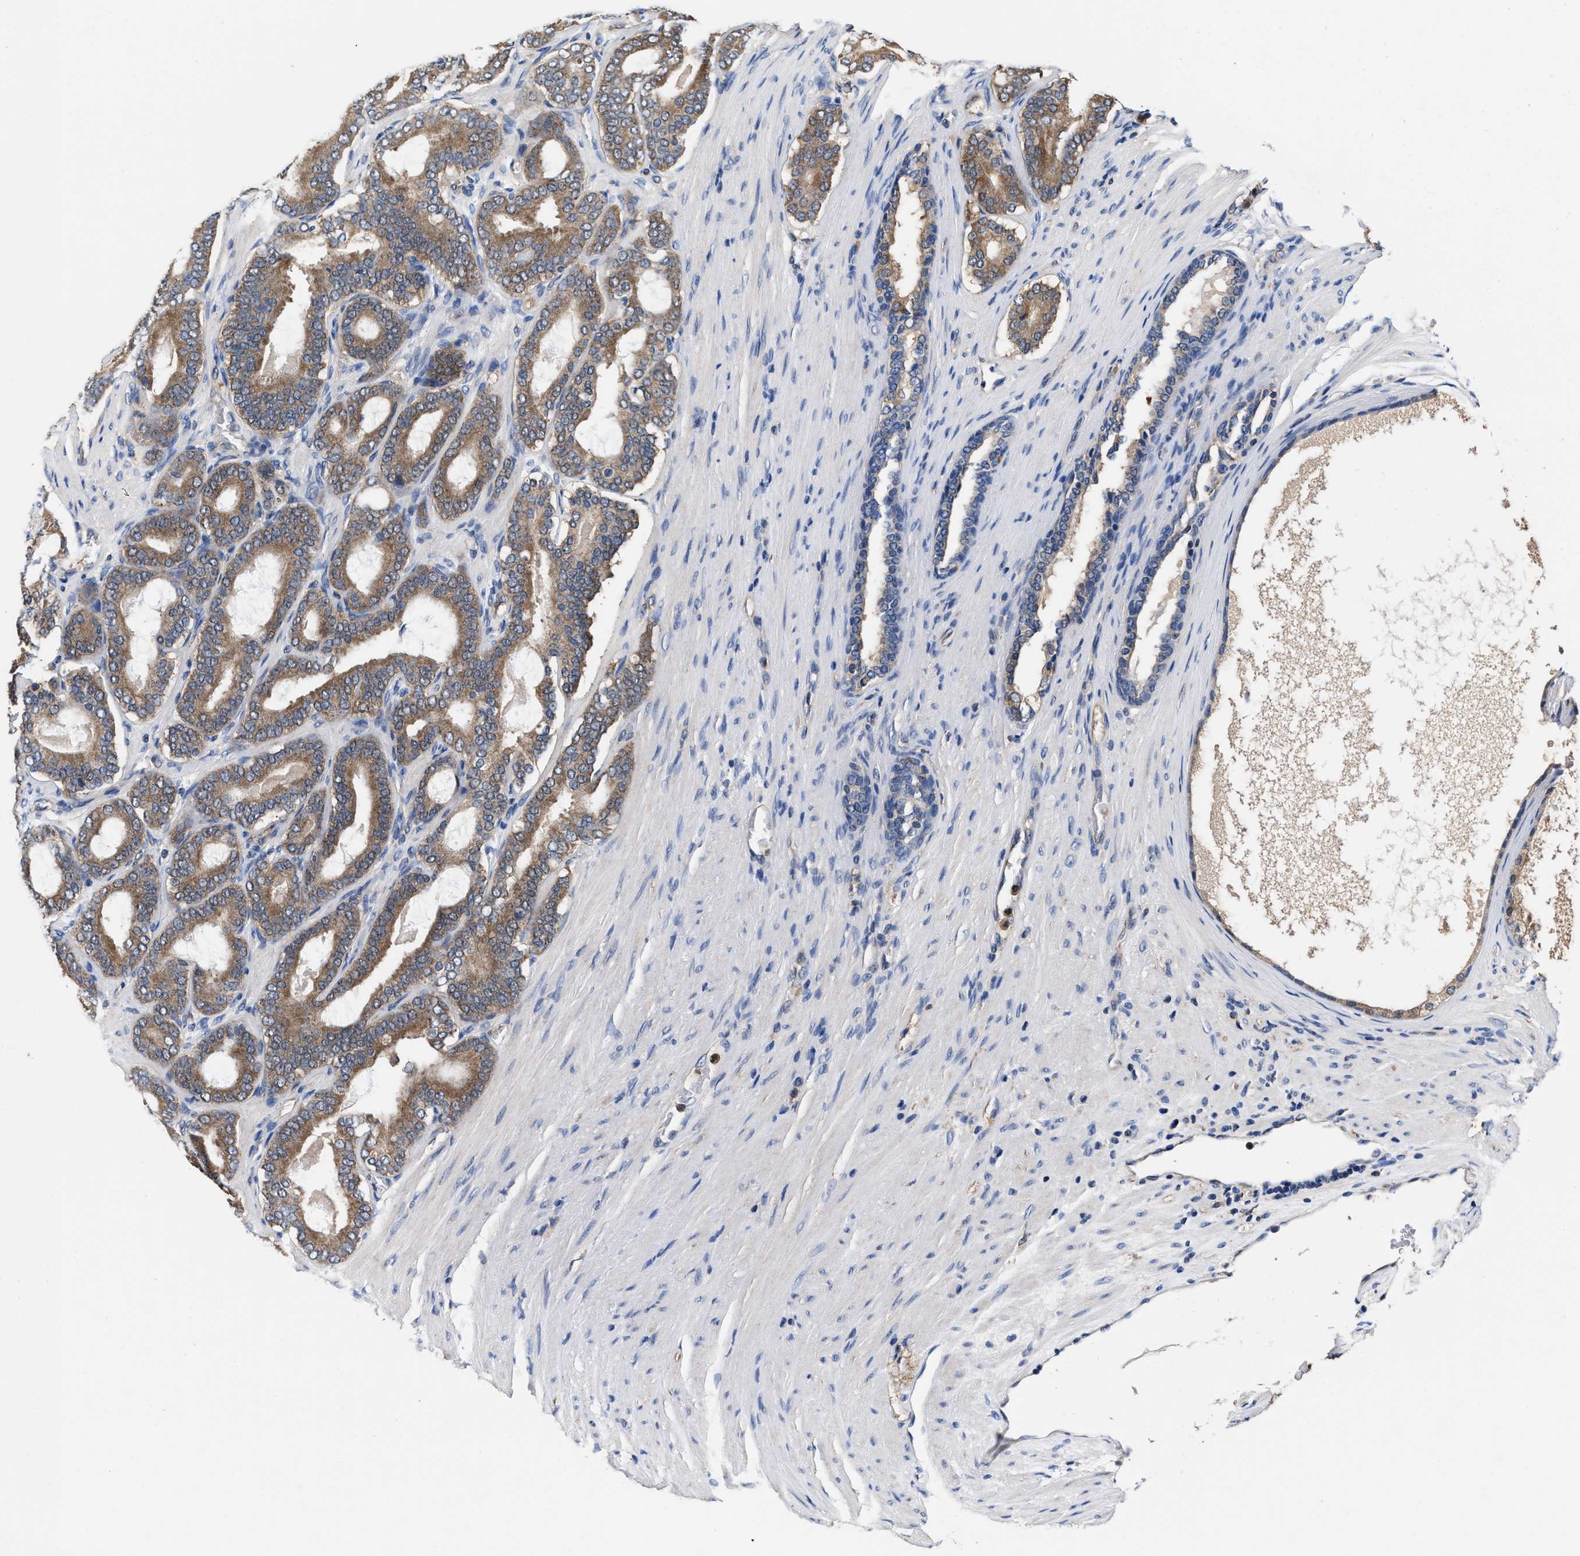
{"staining": {"intensity": "moderate", "quantity": ">75%", "location": "cytoplasmic/membranous"}, "tissue": "prostate cancer", "cell_type": "Tumor cells", "image_type": "cancer", "snomed": [{"axis": "morphology", "description": "Adenocarcinoma, High grade"}, {"axis": "topography", "description": "Prostate"}], "caption": "Human adenocarcinoma (high-grade) (prostate) stained with a brown dye displays moderate cytoplasmic/membranous positive staining in about >75% of tumor cells.", "gene": "ACLY", "patient": {"sex": "male", "age": 60}}